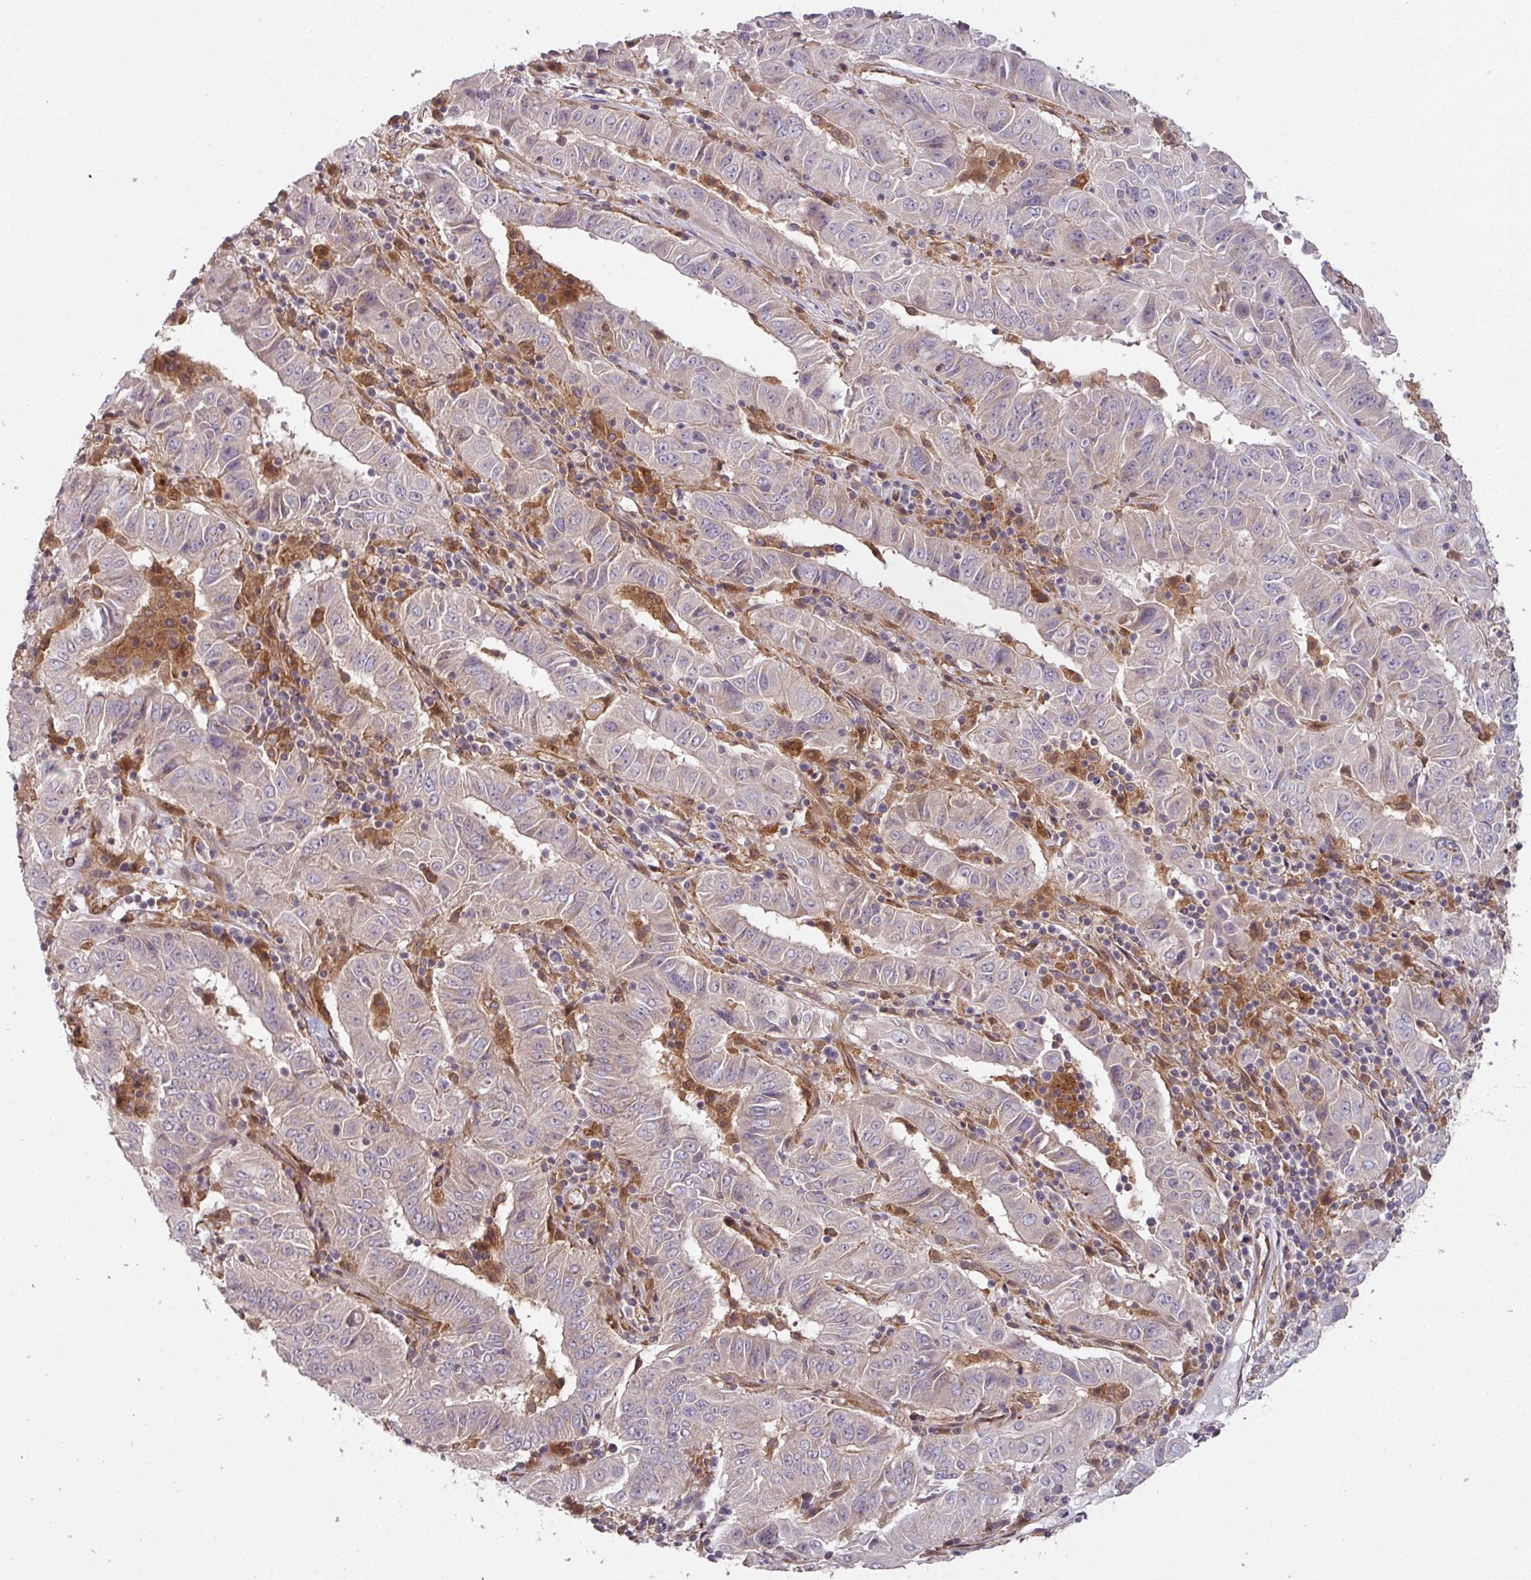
{"staining": {"intensity": "negative", "quantity": "none", "location": "none"}, "tissue": "pancreatic cancer", "cell_type": "Tumor cells", "image_type": "cancer", "snomed": [{"axis": "morphology", "description": "Adenocarcinoma, NOS"}, {"axis": "topography", "description": "Pancreas"}], "caption": "This histopathology image is of pancreatic cancer (adenocarcinoma) stained with immunohistochemistry (IHC) to label a protein in brown with the nuclei are counter-stained blue. There is no expression in tumor cells.", "gene": "CYFIP2", "patient": {"sex": "male", "age": 63}}